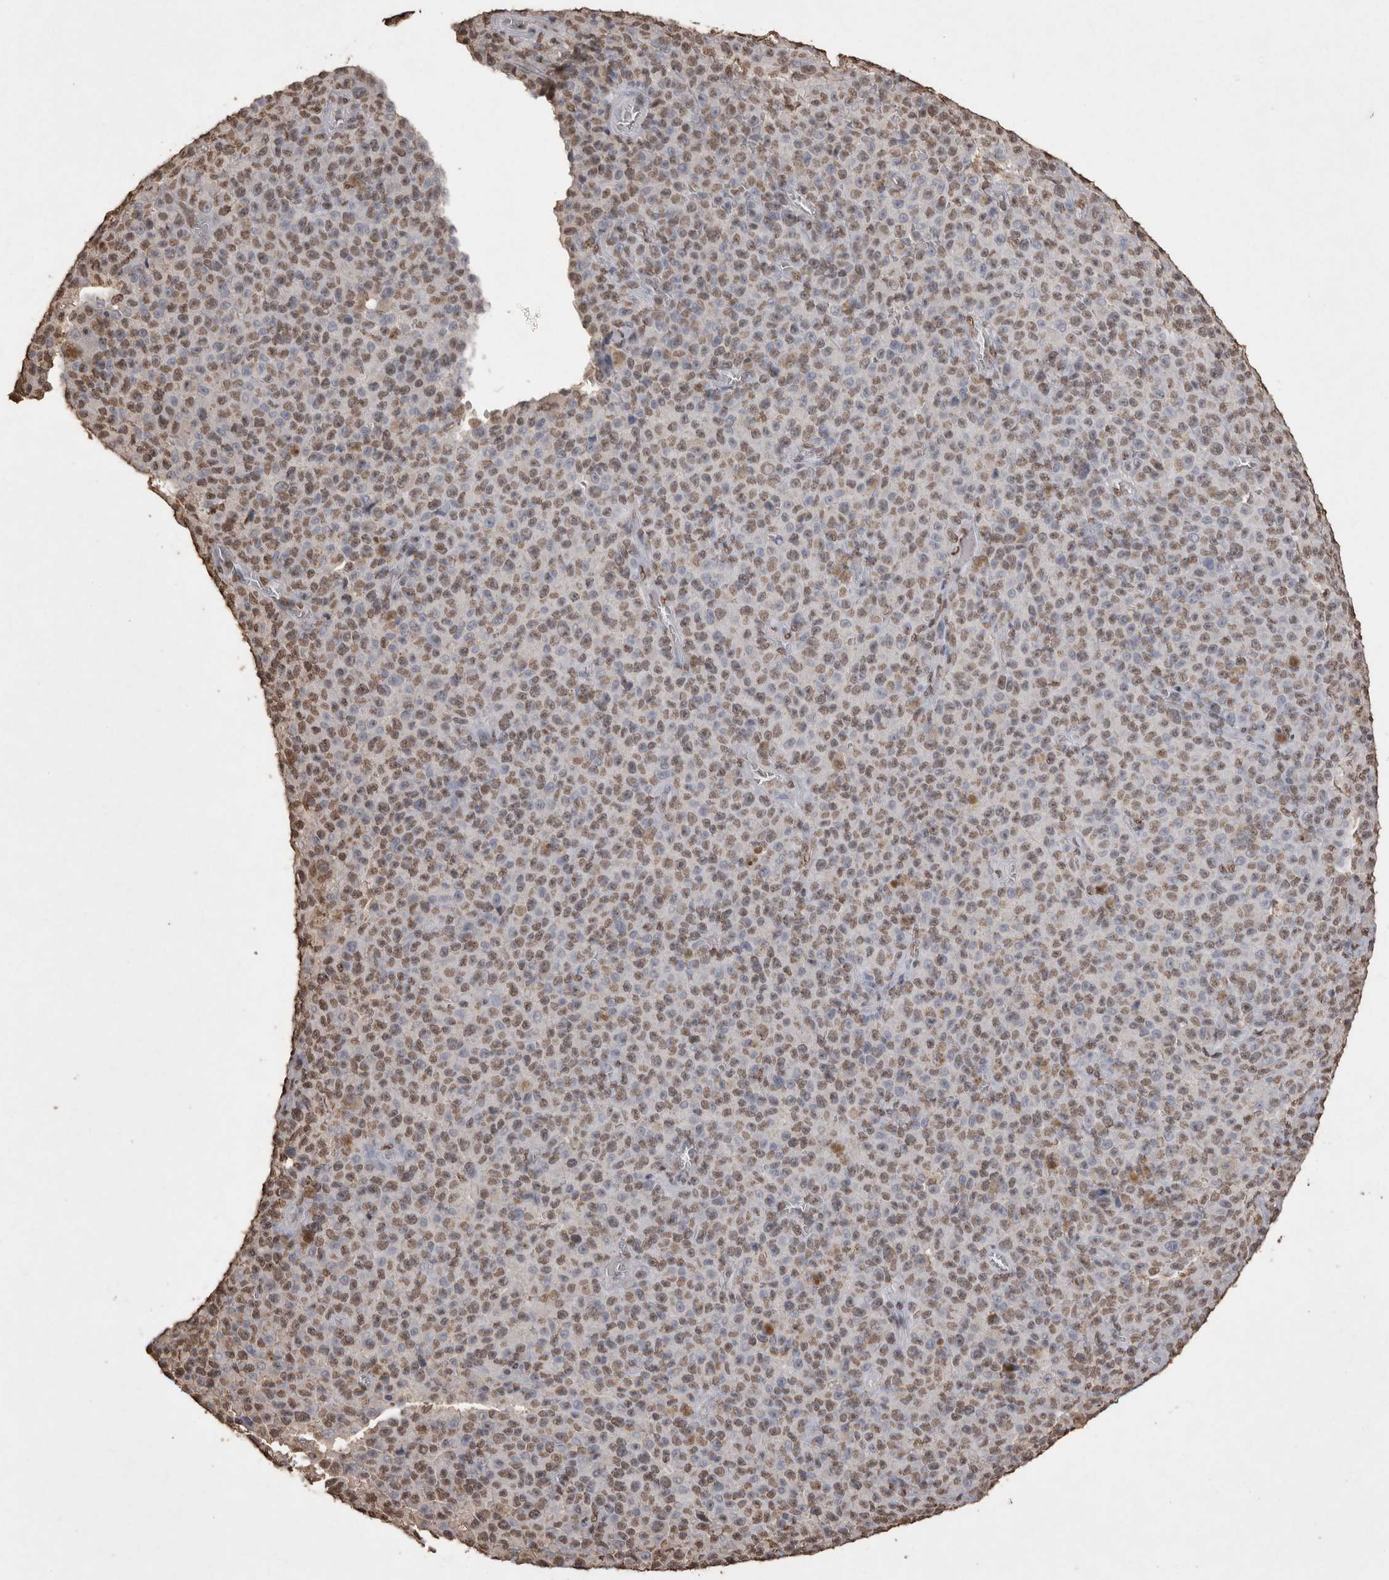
{"staining": {"intensity": "moderate", "quantity": "25%-75%", "location": "nuclear"}, "tissue": "melanoma", "cell_type": "Tumor cells", "image_type": "cancer", "snomed": [{"axis": "morphology", "description": "Malignant melanoma, NOS"}, {"axis": "topography", "description": "Skin"}], "caption": "DAB immunohistochemical staining of human melanoma exhibits moderate nuclear protein expression in about 25%-75% of tumor cells. The protein is stained brown, and the nuclei are stained in blue (DAB (3,3'-diaminobenzidine) IHC with brightfield microscopy, high magnification).", "gene": "POU5F1", "patient": {"sex": "female", "age": 82}}